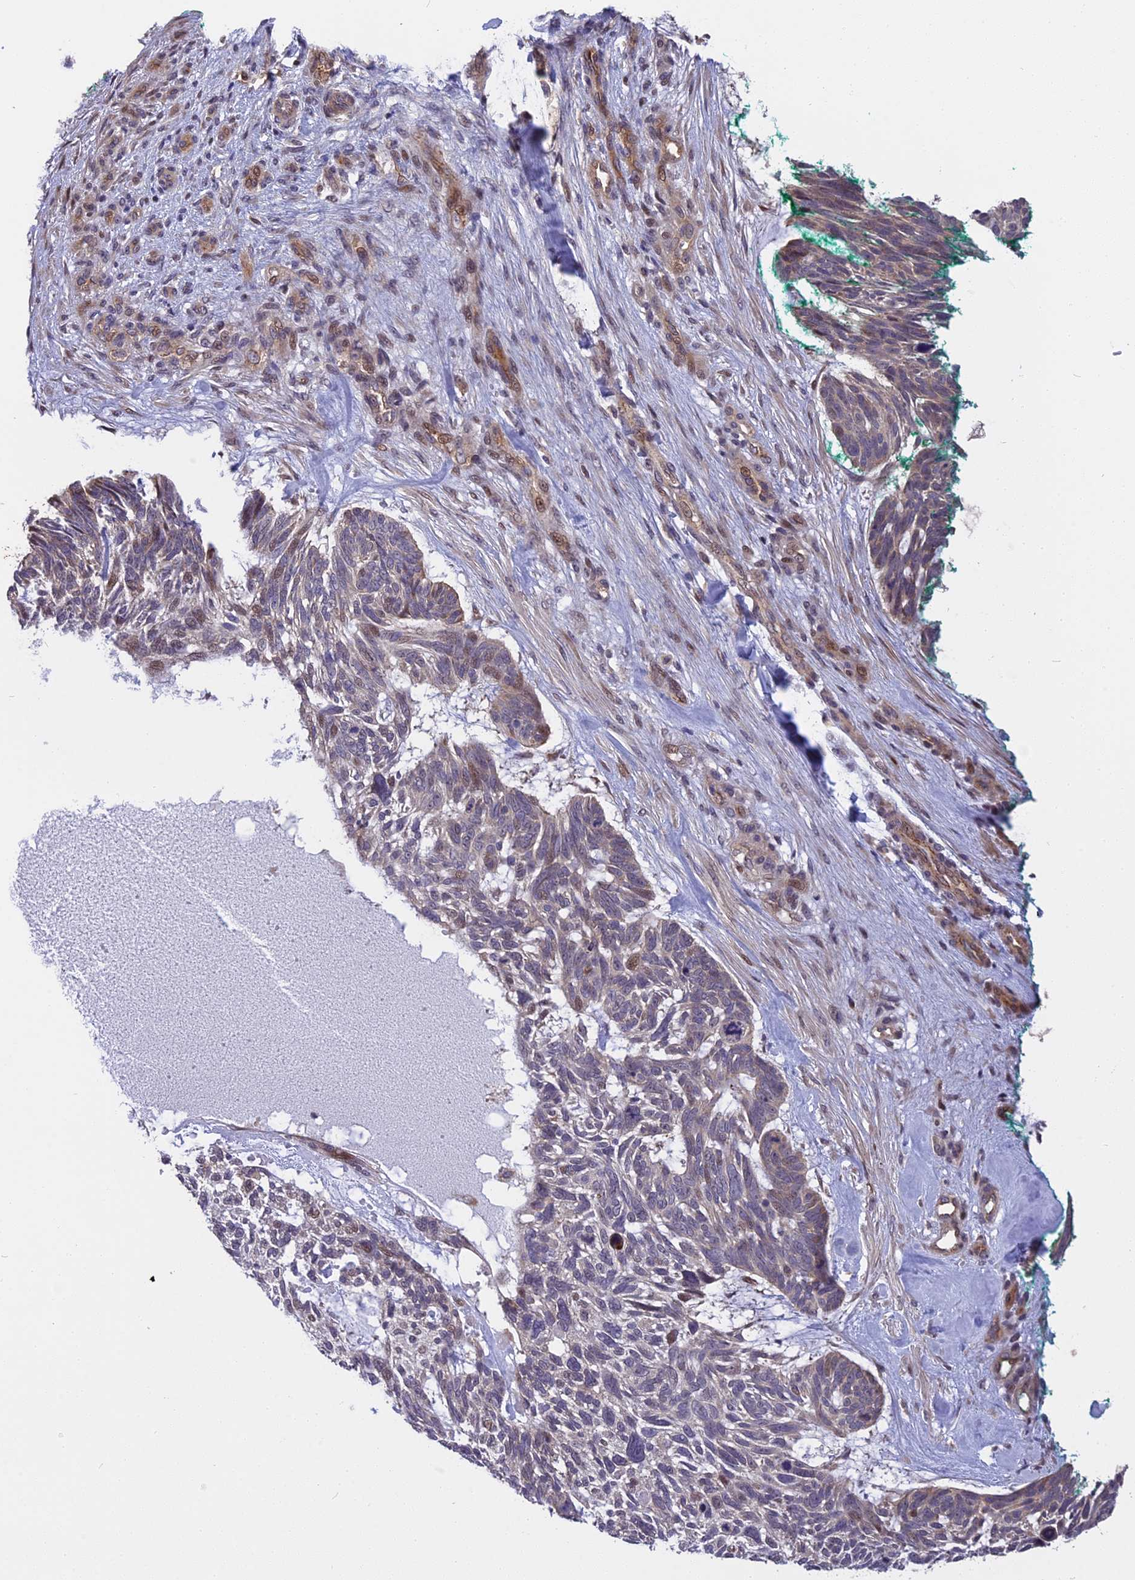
{"staining": {"intensity": "weak", "quantity": "<25%", "location": "nuclear"}, "tissue": "skin cancer", "cell_type": "Tumor cells", "image_type": "cancer", "snomed": [{"axis": "morphology", "description": "Basal cell carcinoma"}, {"axis": "topography", "description": "Skin"}], "caption": "High power microscopy image of an immunohistochemistry (IHC) histopathology image of skin basal cell carcinoma, revealing no significant positivity in tumor cells.", "gene": "MFSD2A", "patient": {"sex": "male", "age": 88}}